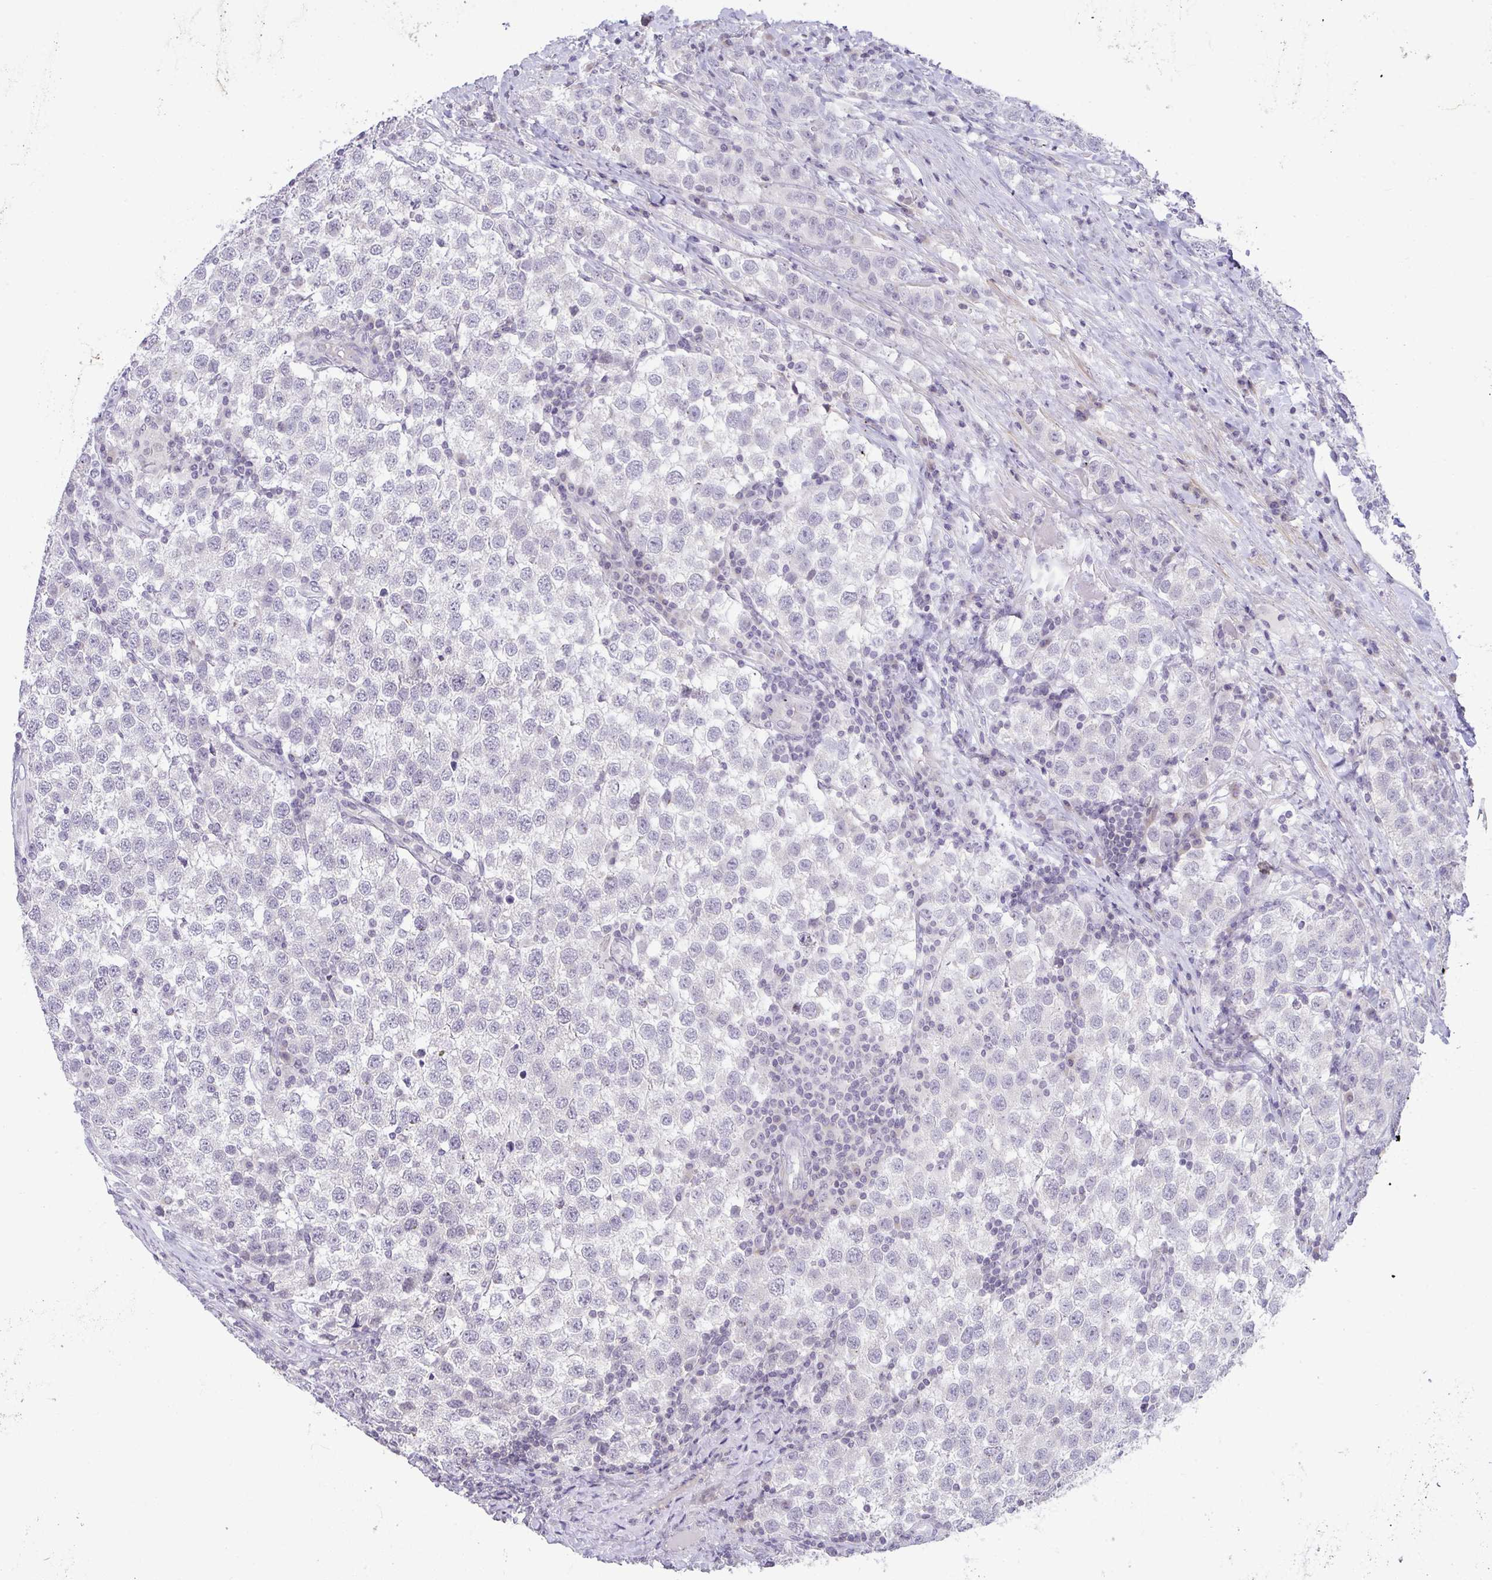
{"staining": {"intensity": "negative", "quantity": "none", "location": "none"}, "tissue": "testis cancer", "cell_type": "Tumor cells", "image_type": "cancer", "snomed": [{"axis": "morphology", "description": "Seminoma, NOS"}, {"axis": "topography", "description": "Testis"}], "caption": "Tumor cells are negative for brown protein staining in testis cancer. The staining is performed using DAB (3,3'-diaminobenzidine) brown chromogen with nuclei counter-stained in using hematoxylin.", "gene": "CACNA1S", "patient": {"sex": "male", "age": 34}}